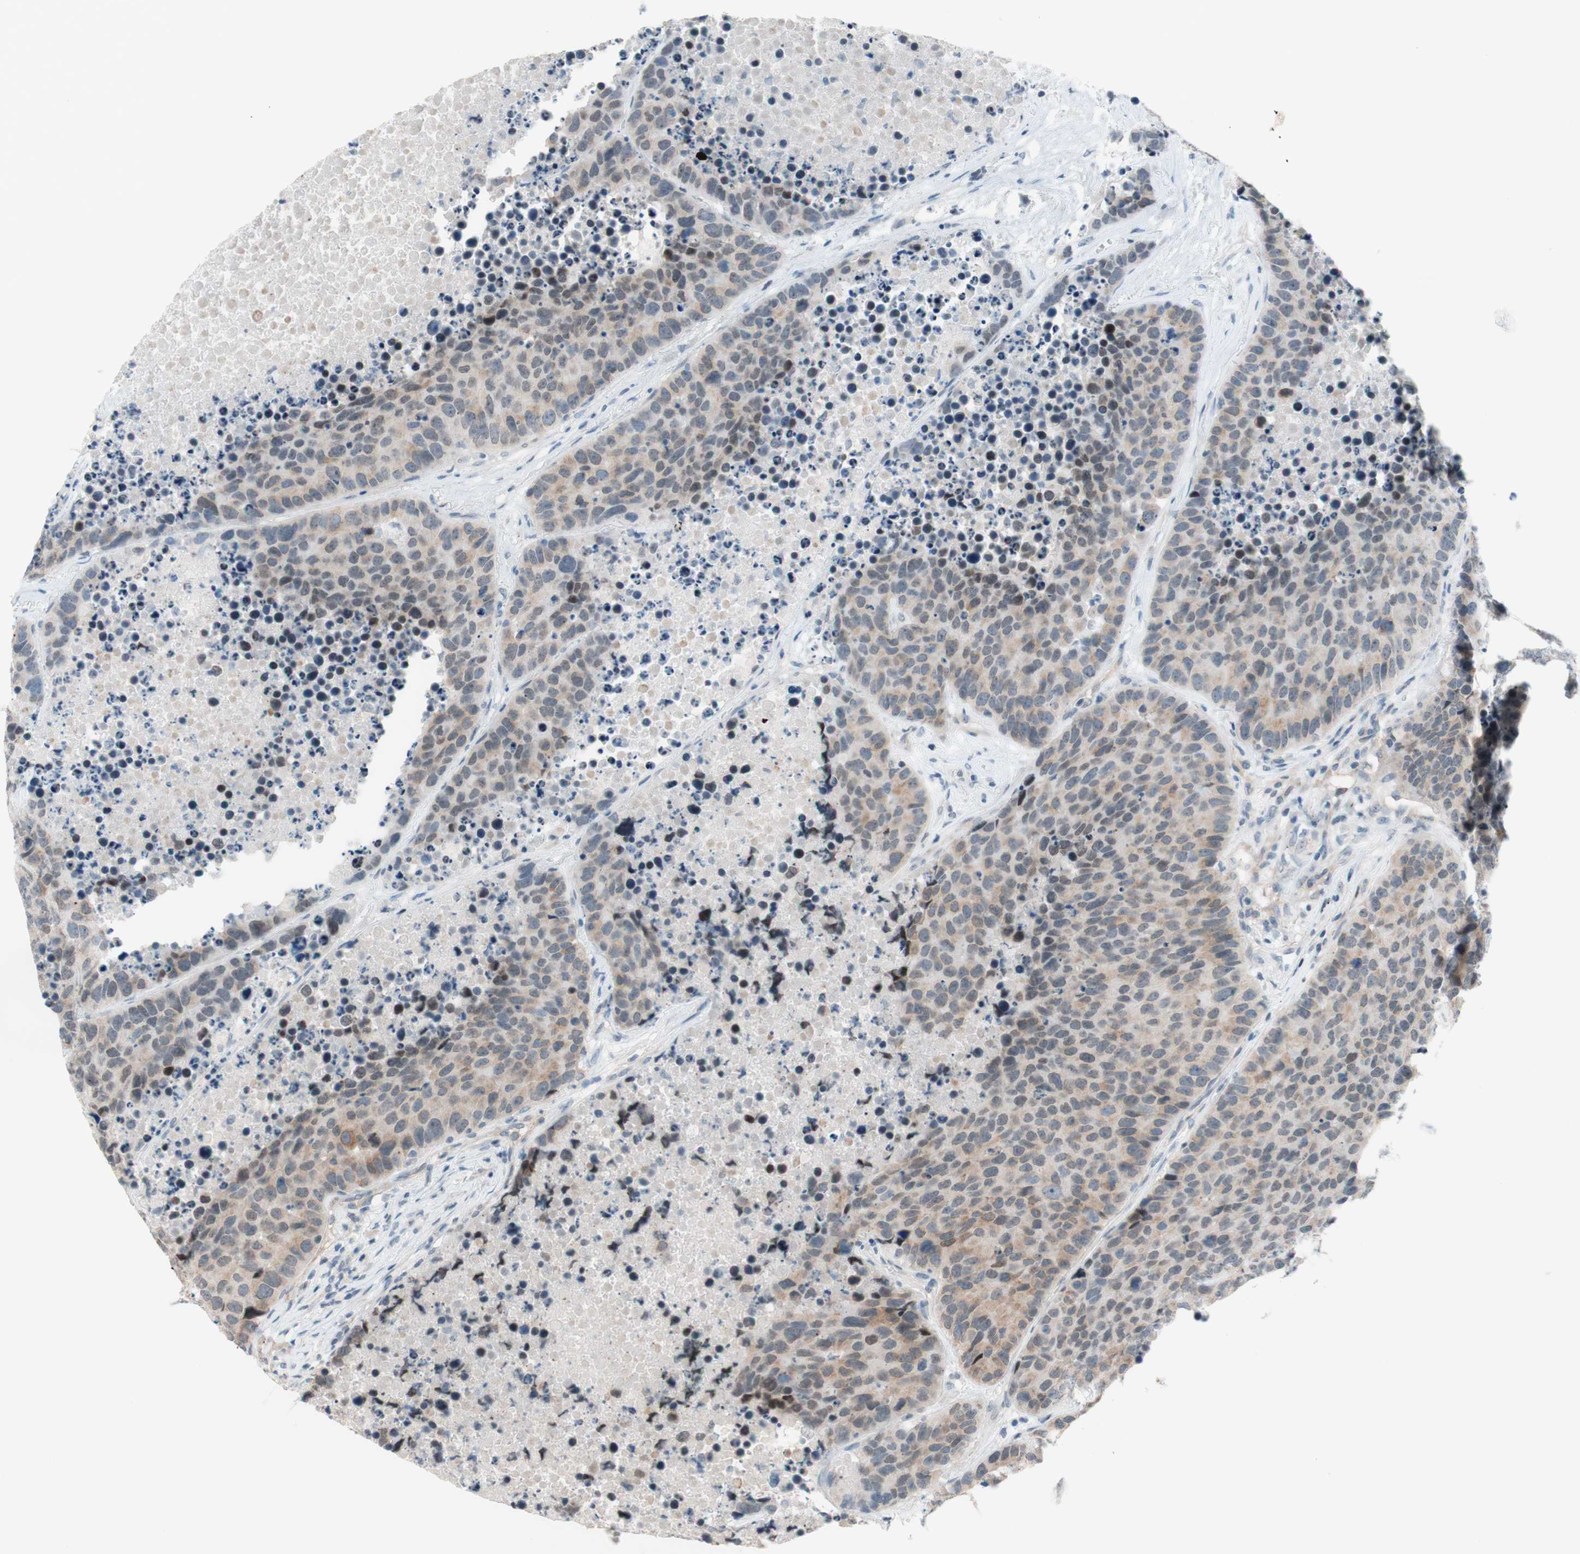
{"staining": {"intensity": "weak", "quantity": "25%-75%", "location": "cytoplasmic/membranous,nuclear"}, "tissue": "carcinoid", "cell_type": "Tumor cells", "image_type": "cancer", "snomed": [{"axis": "morphology", "description": "Carcinoid, malignant, NOS"}, {"axis": "topography", "description": "Lung"}], "caption": "Carcinoid tissue shows weak cytoplasmic/membranous and nuclear positivity in about 25%-75% of tumor cells, visualized by immunohistochemistry.", "gene": "JPH1", "patient": {"sex": "male", "age": 60}}